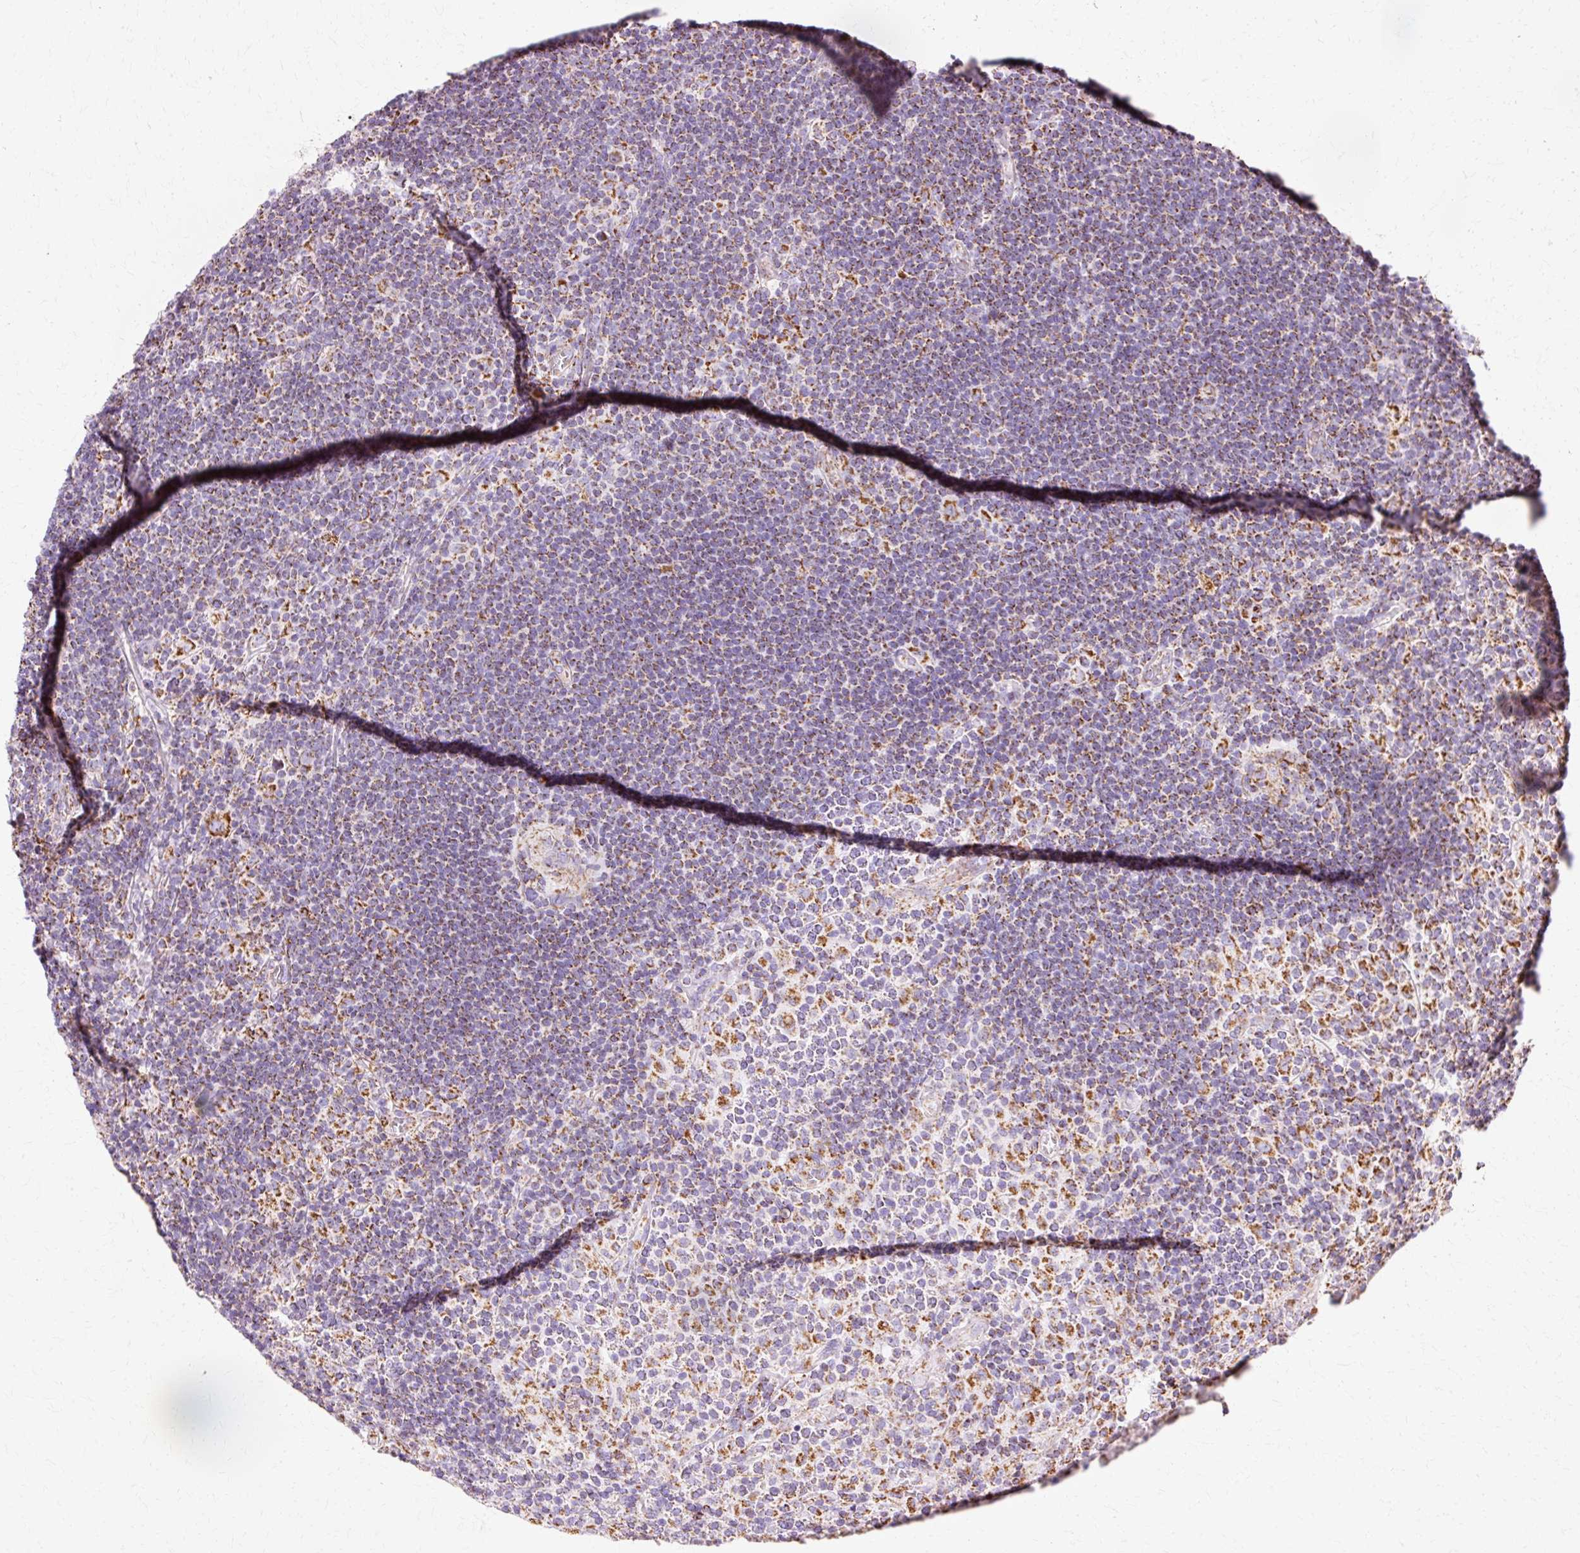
{"staining": {"intensity": "strong", "quantity": ">75%", "location": "cytoplasmic/membranous"}, "tissue": "lymphoma", "cell_type": "Tumor cells", "image_type": "cancer", "snomed": [{"axis": "morphology", "description": "Hodgkin's disease, NOS"}, {"axis": "topography", "description": "Lymph node"}], "caption": "Hodgkin's disease was stained to show a protein in brown. There is high levels of strong cytoplasmic/membranous expression in approximately >75% of tumor cells.", "gene": "ATP5PO", "patient": {"sex": "female", "age": 57}}